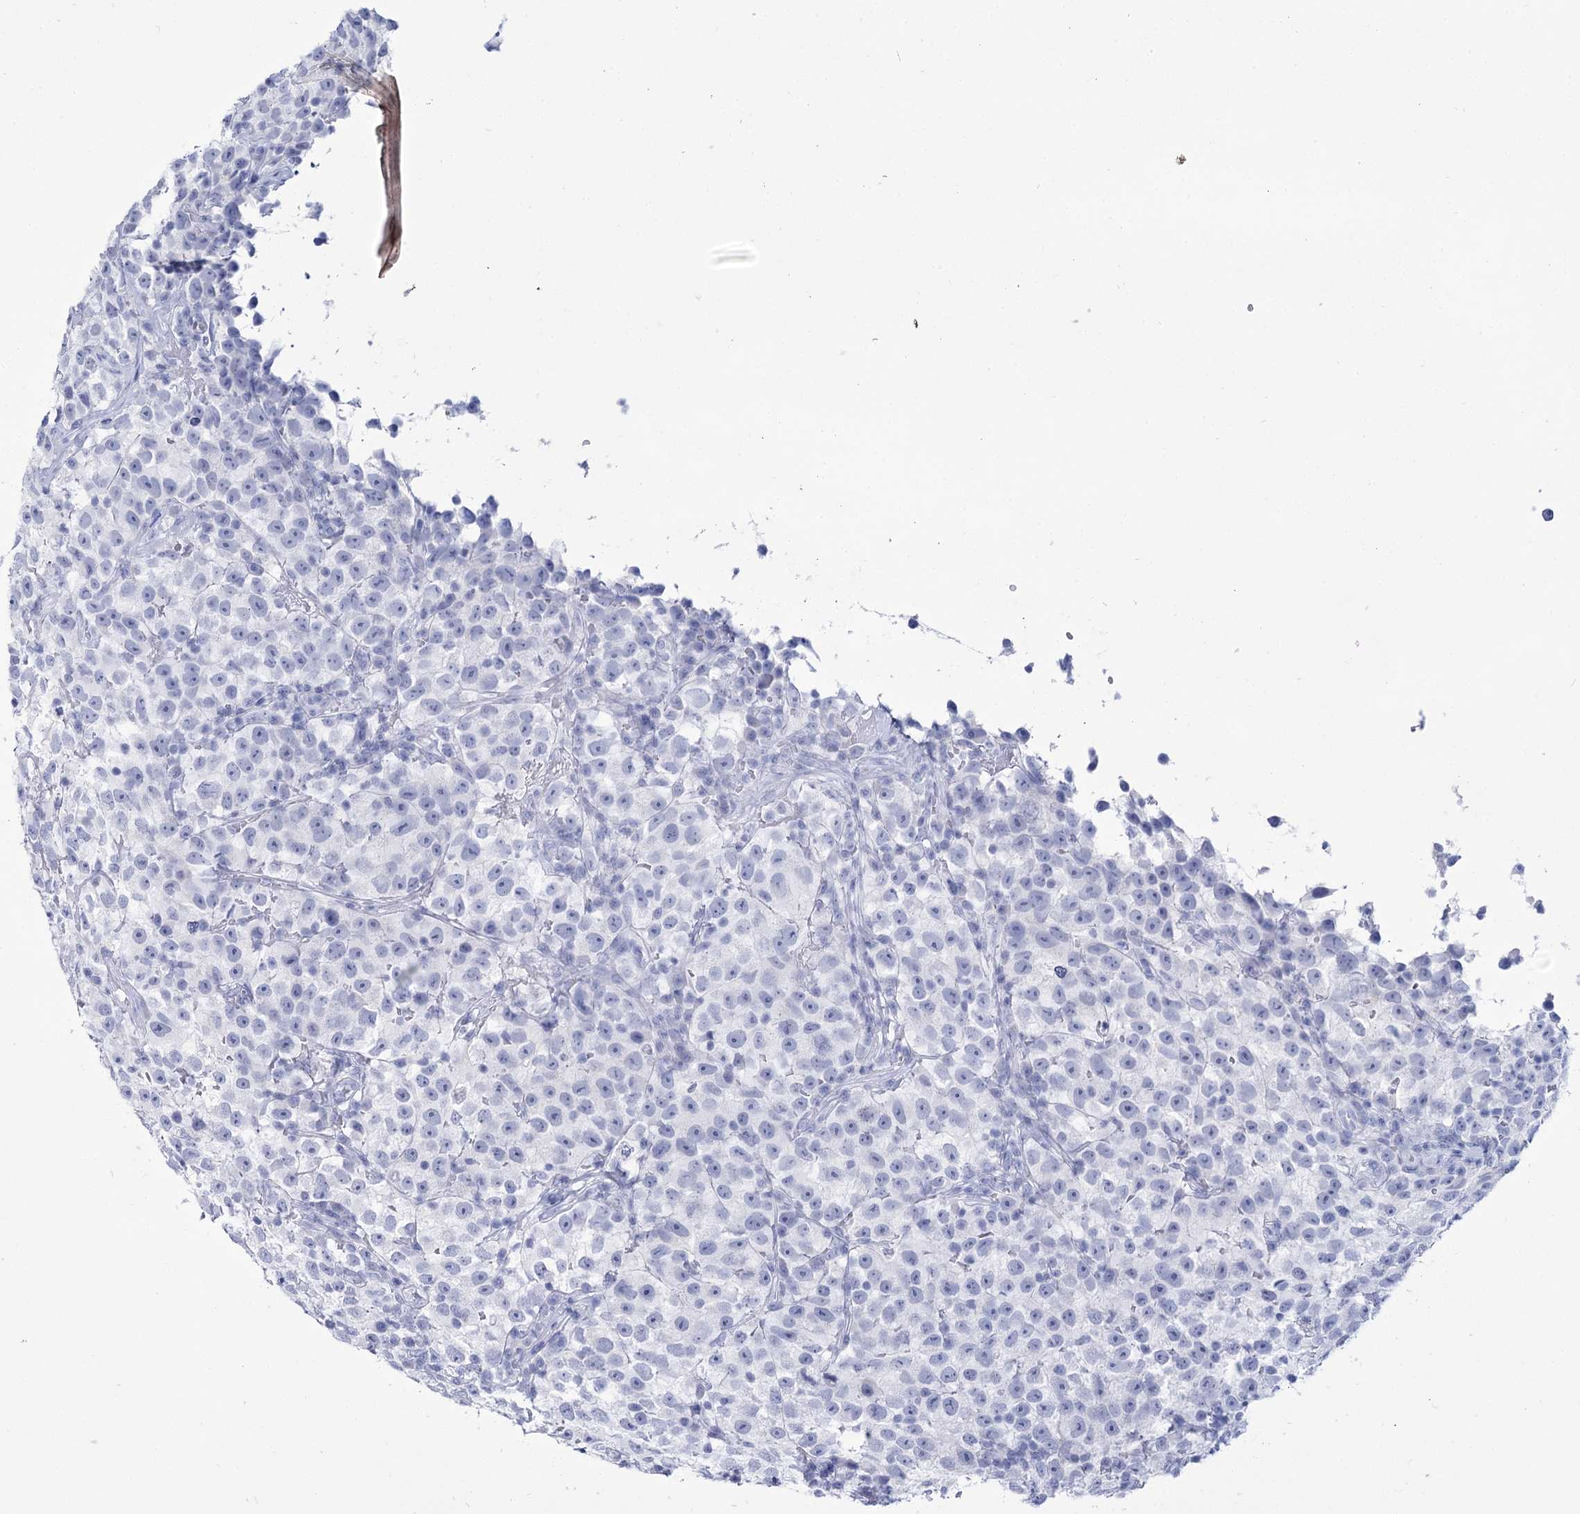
{"staining": {"intensity": "negative", "quantity": "none", "location": "none"}, "tissue": "testis cancer", "cell_type": "Tumor cells", "image_type": "cancer", "snomed": [{"axis": "morphology", "description": "Seminoma, NOS"}, {"axis": "topography", "description": "Testis"}], "caption": "There is no significant positivity in tumor cells of testis seminoma. The staining is performed using DAB brown chromogen with nuclei counter-stained in using hematoxylin.", "gene": "RNF186", "patient": {"sex": "male", "age": 22}}